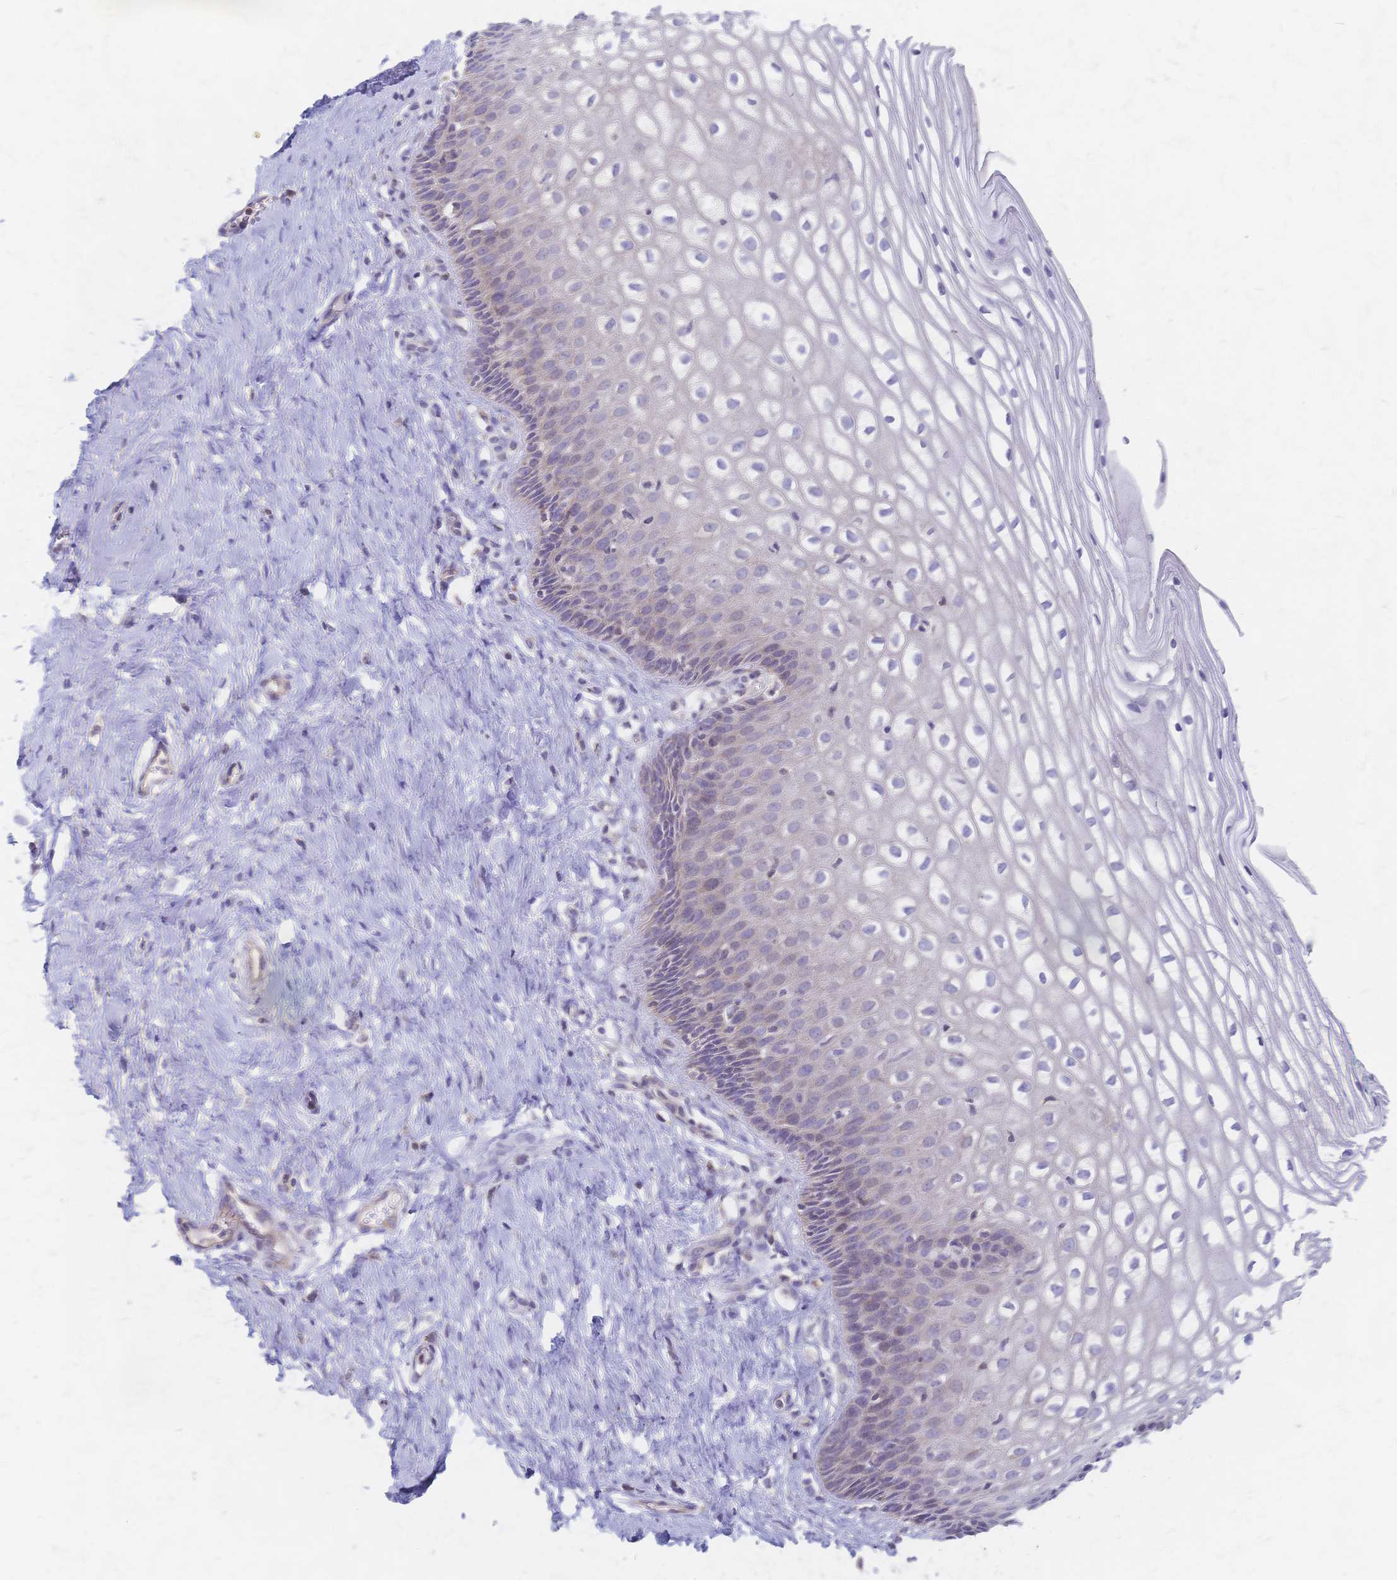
{"staining": {"intensity": "negative", "quantity": "none", "location": "none"}, "tissue": "cervix", "cell_type": "Glandular cells", "image_type": "normal", "snomed": [{"axis": "morphology", "description": "Normal tissue, NOS"}, {"axis": "topography", "description": "Cervix"}], "caption": "High power microscopy histopathology image of an IHC histopathology image of benign cervix, revealing no significant expression in glandular cells. The staining is performed using DAB brown chromogen with nuclei counter-stained in using hematoxylin.", "gene": "CYB5A", "patient": {"sex": "female", "age": 36}}